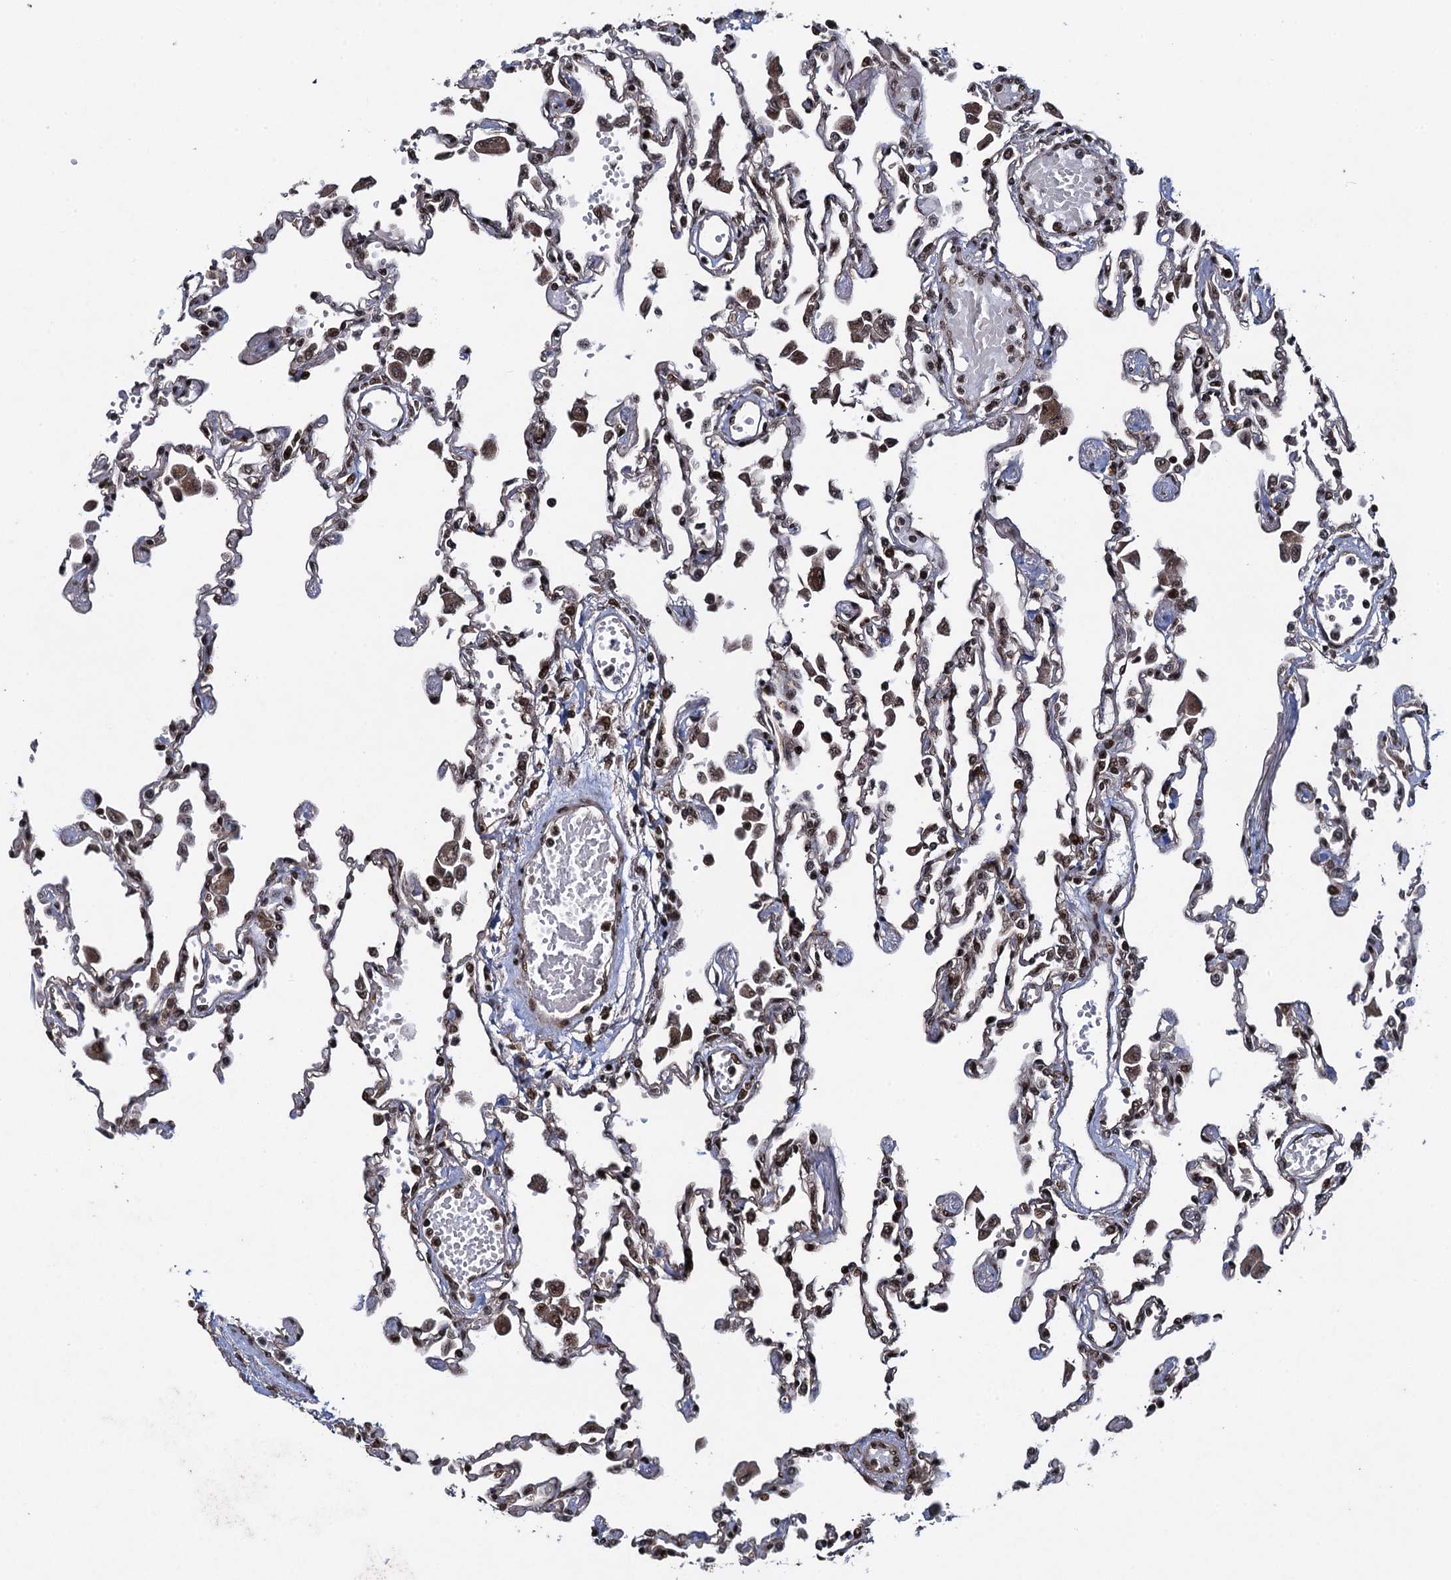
{"staining": {"intensity": "moderate", "quantity": ">75%", "location": "nuclear"}, "tissue": "lung", "cell_type": "Alveolar cells", "image_type": "normal", "snomed": [{"axis": "morphology", "description": "Normal tissue, NOS"}, {"axis": "topography", "description": "Bronchus"}, {"axis": "topography", "description": "Lung"}], "caption": "A medium amount of moderate nuclear positivity is seen in about >75% of alveolar cells in unremarkable lung. The protein is shown in brown color, while the nuclei are stained blue.", "gene": "ZNF169", "patient": {"sex": "female", "age": 49}}